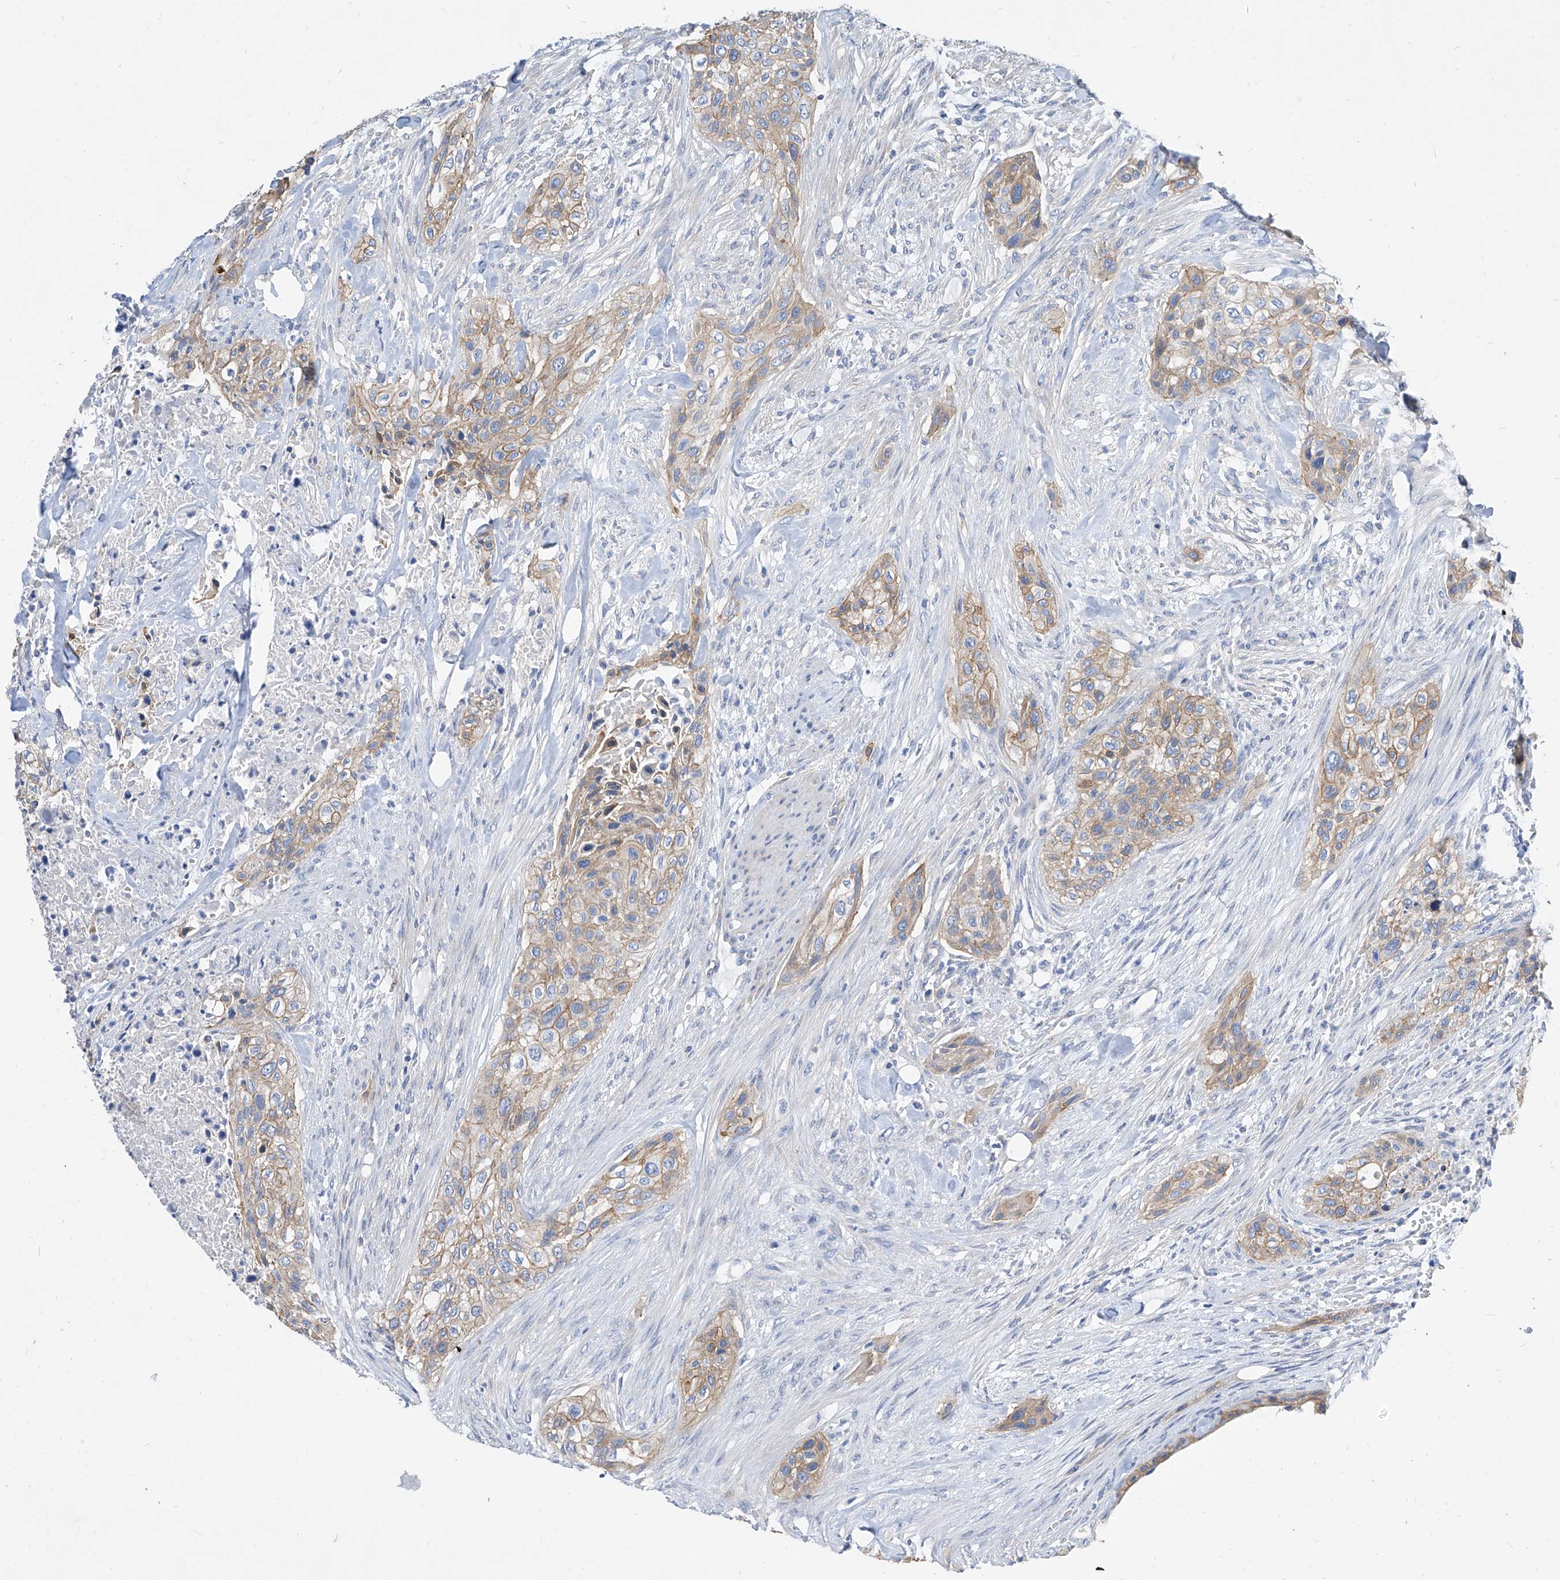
{"staining": {"intensity": "weak", "quantity": ">75%", "location": "cytoplasmic/membranous"}, "tissue": "urothelial cancer", "cell_type": "Tumor cells", "image_type": "cancer", "snomed": [{"axis": "morphology", "description": "Urothelial carcinoma, High grade"}, {"axis": "topography", "description": "Urinary bladder"}], "caption": "Human urothelial cancer stained for a protein (brown) demonstrates weak cytoplasmic/membranous positive positivity in approximately >75% of tumor cells.", "gene": "SCGB2A1", "patient": {"sex": "male", "age": 35}}